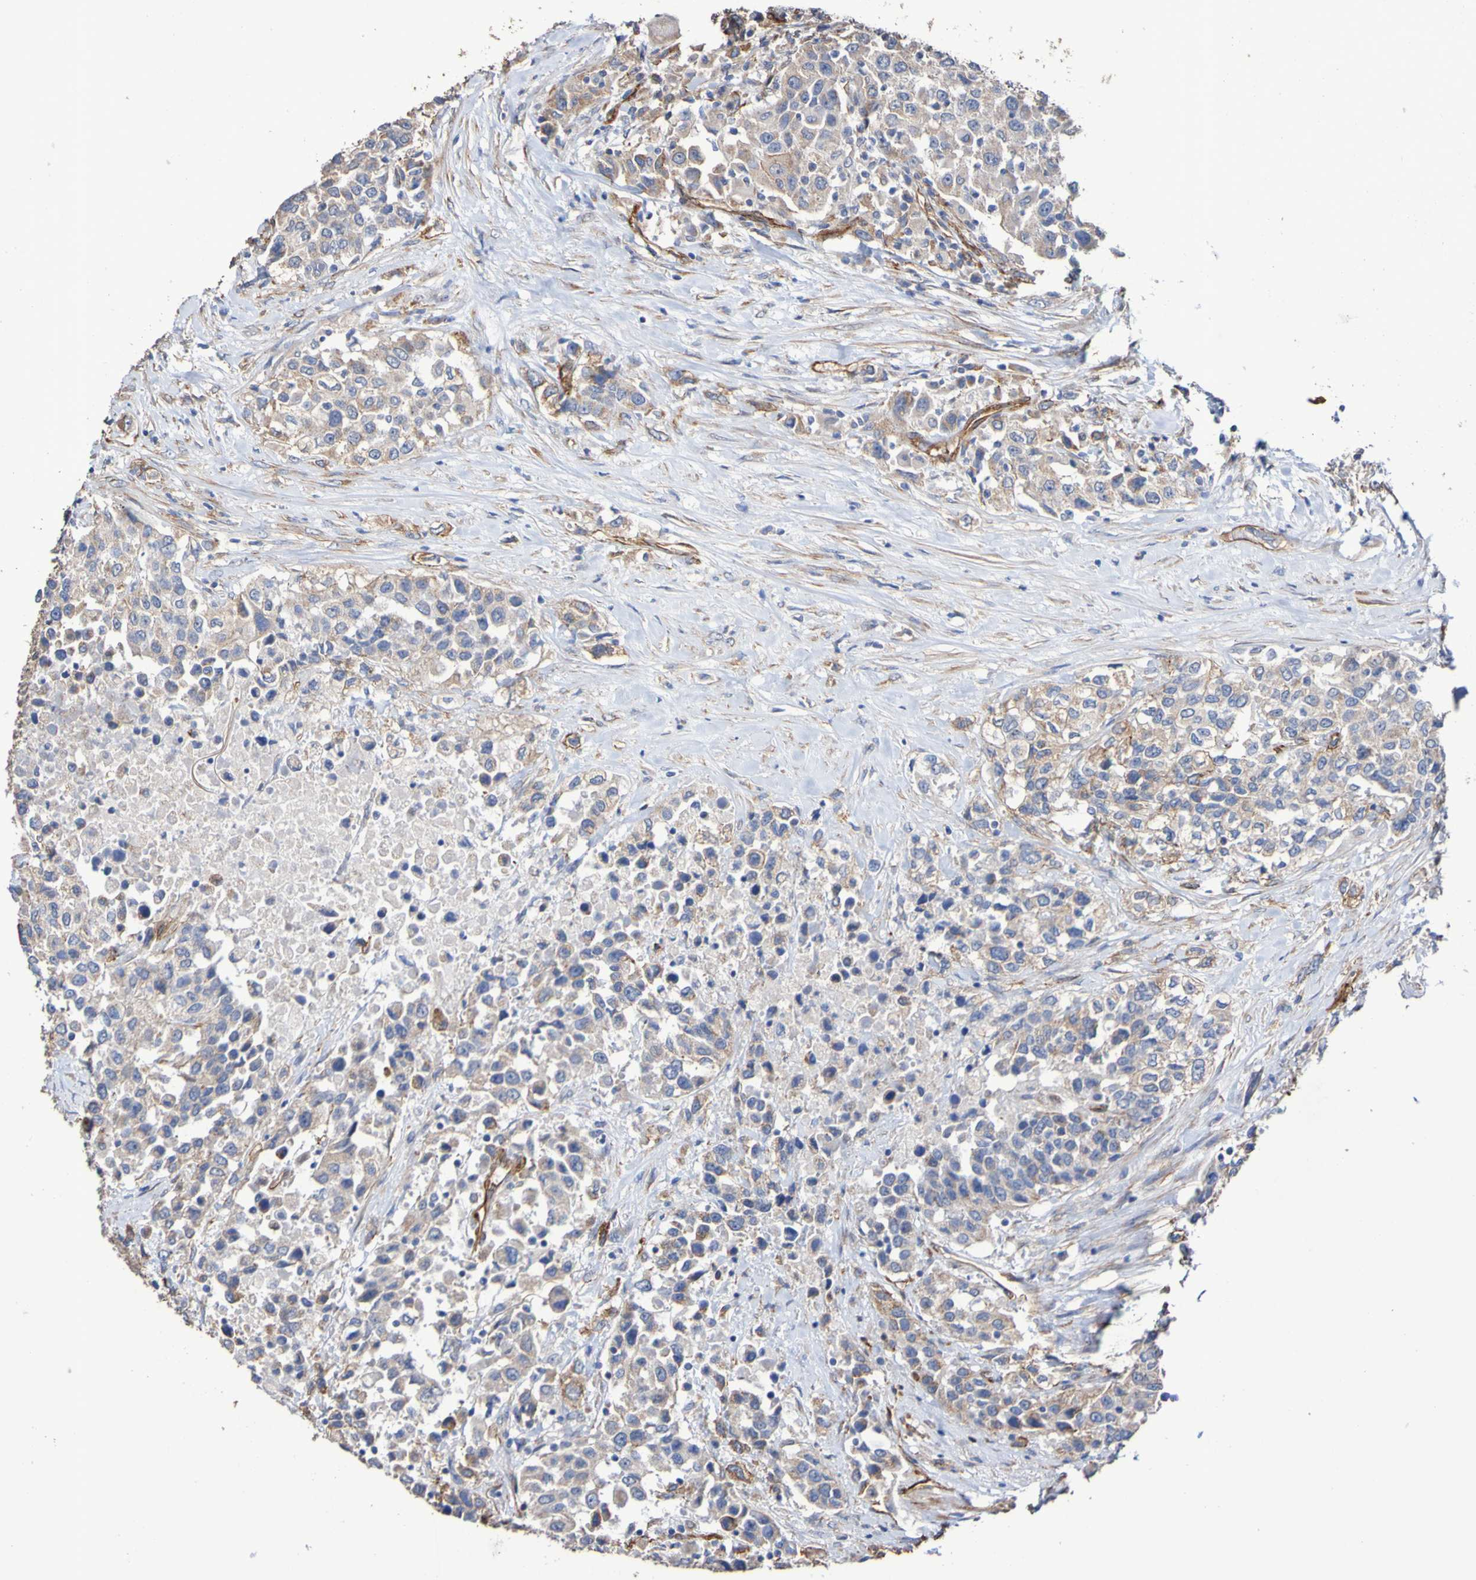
{"staining": {"intensity": "weak", "quantity": "25%-75%", "location": "cytoplasmic/membranous"}, "tissue": "urothelial cancer", "cell_type": "Tumor cells", "image_type": "cancer", "snomed": [{"axis": "morphology", "description": "Urothelial carcinoma, High grade"}, {"axis": "topography", "description": "Urinary bladder"}], "caption": "High-grade urothelial carcinoma stained with a protein marker shows weak staining in tumor cells.", "gene": "ELMOD3", "patient": {"sex": "female", "age": 80}}